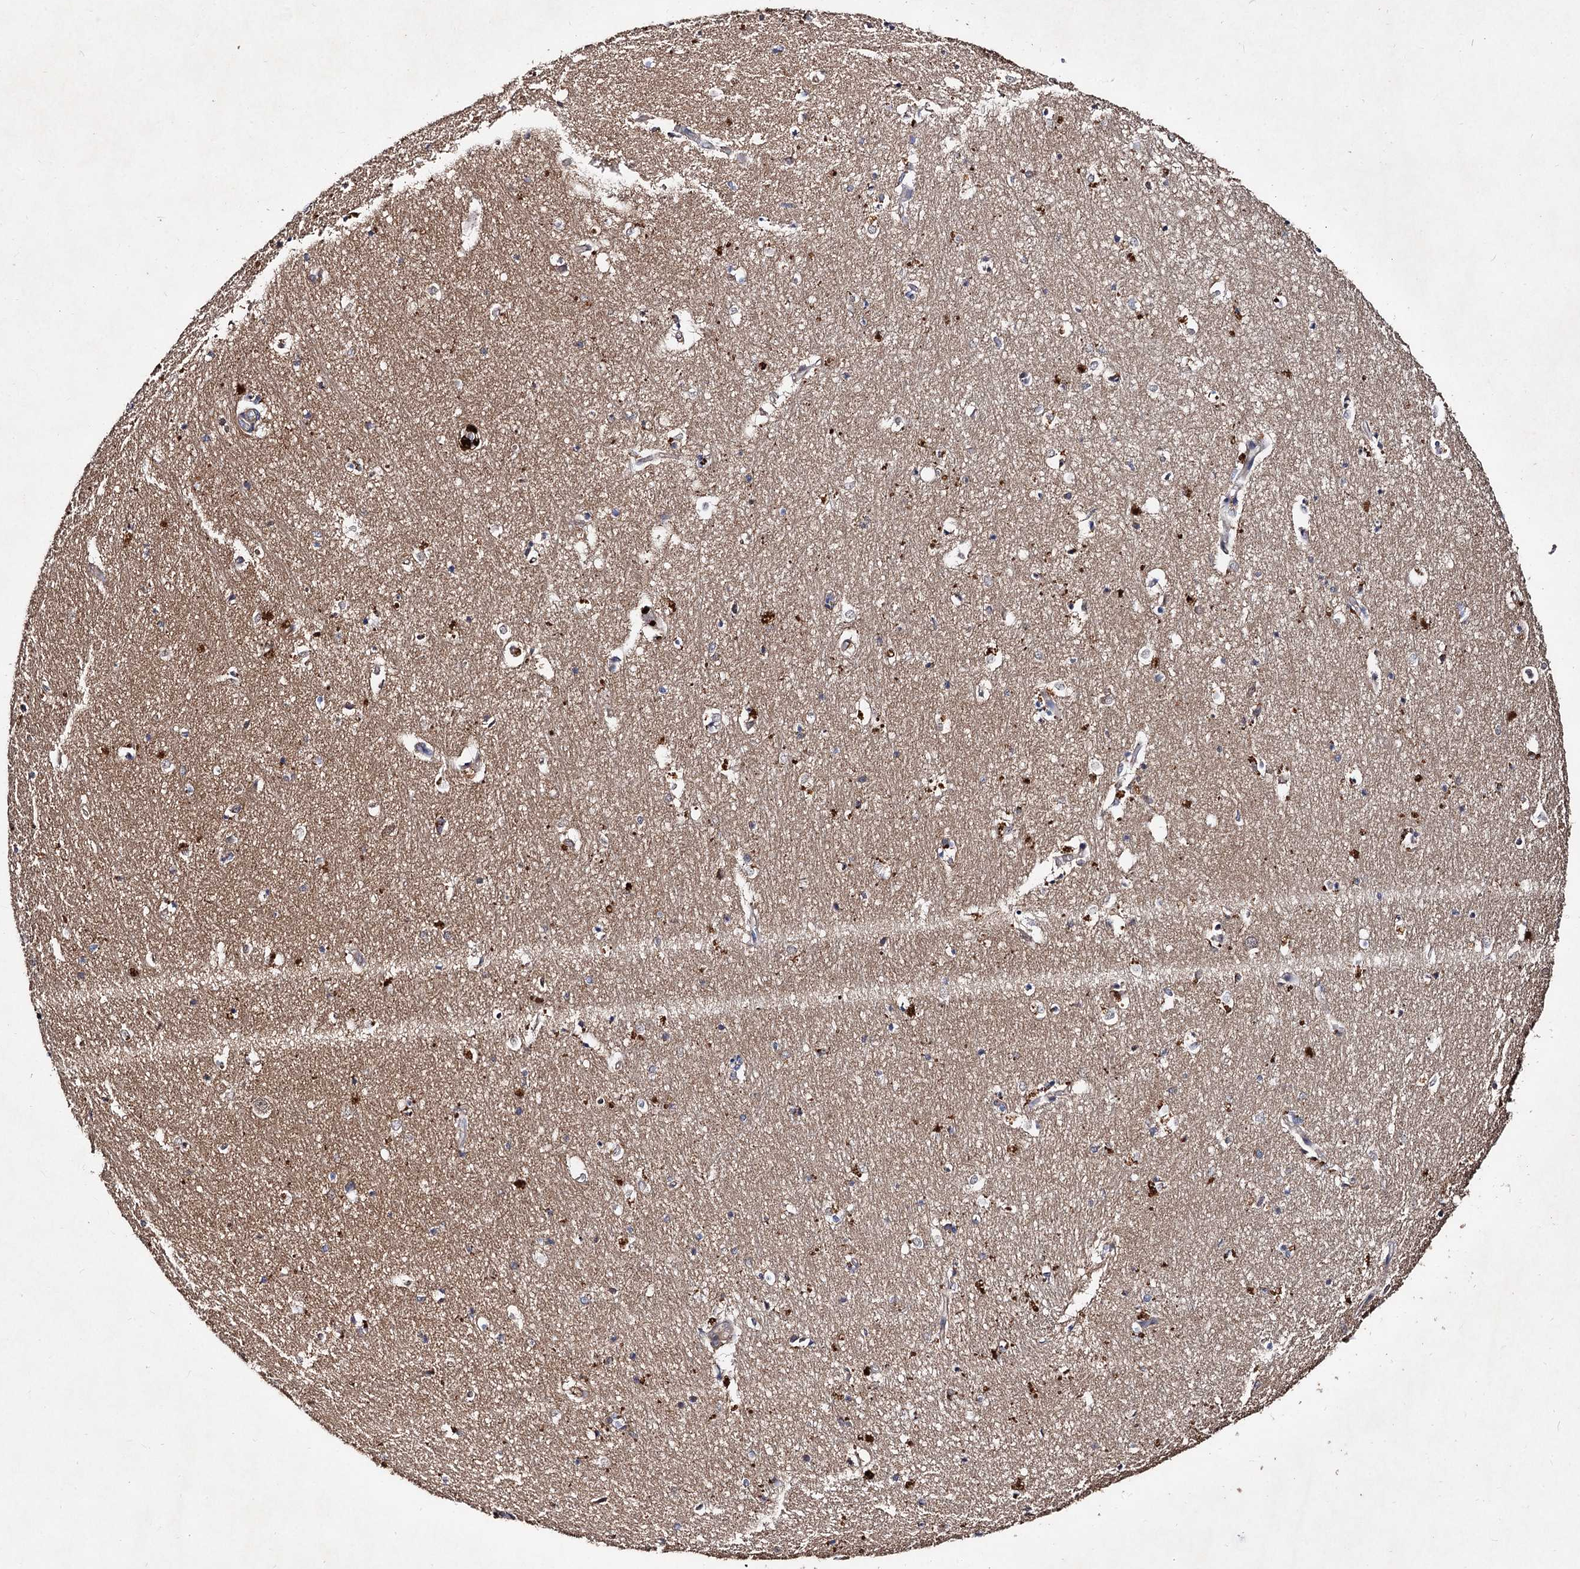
{"staining": {"intensity": "moderate", "quantity": "<25%", "location": "cytoplasmic/membranous"}, "tissue": "hippocampus", "cell_type": "Glial cells", "image_type": "normal", "snomed": [{"axis": "morphology", "description": "Normal tissue, NOS"}, {"axis": "topography", "description": "Hippocampus"}], "caption": "Hippocampus stained with DAB IHC shows low levels of moderate cytoplasmic/membranous positivity in about <25% of glial cells.", "gene": "VPS29", "patient": {"sex": "female", "age": 64}}